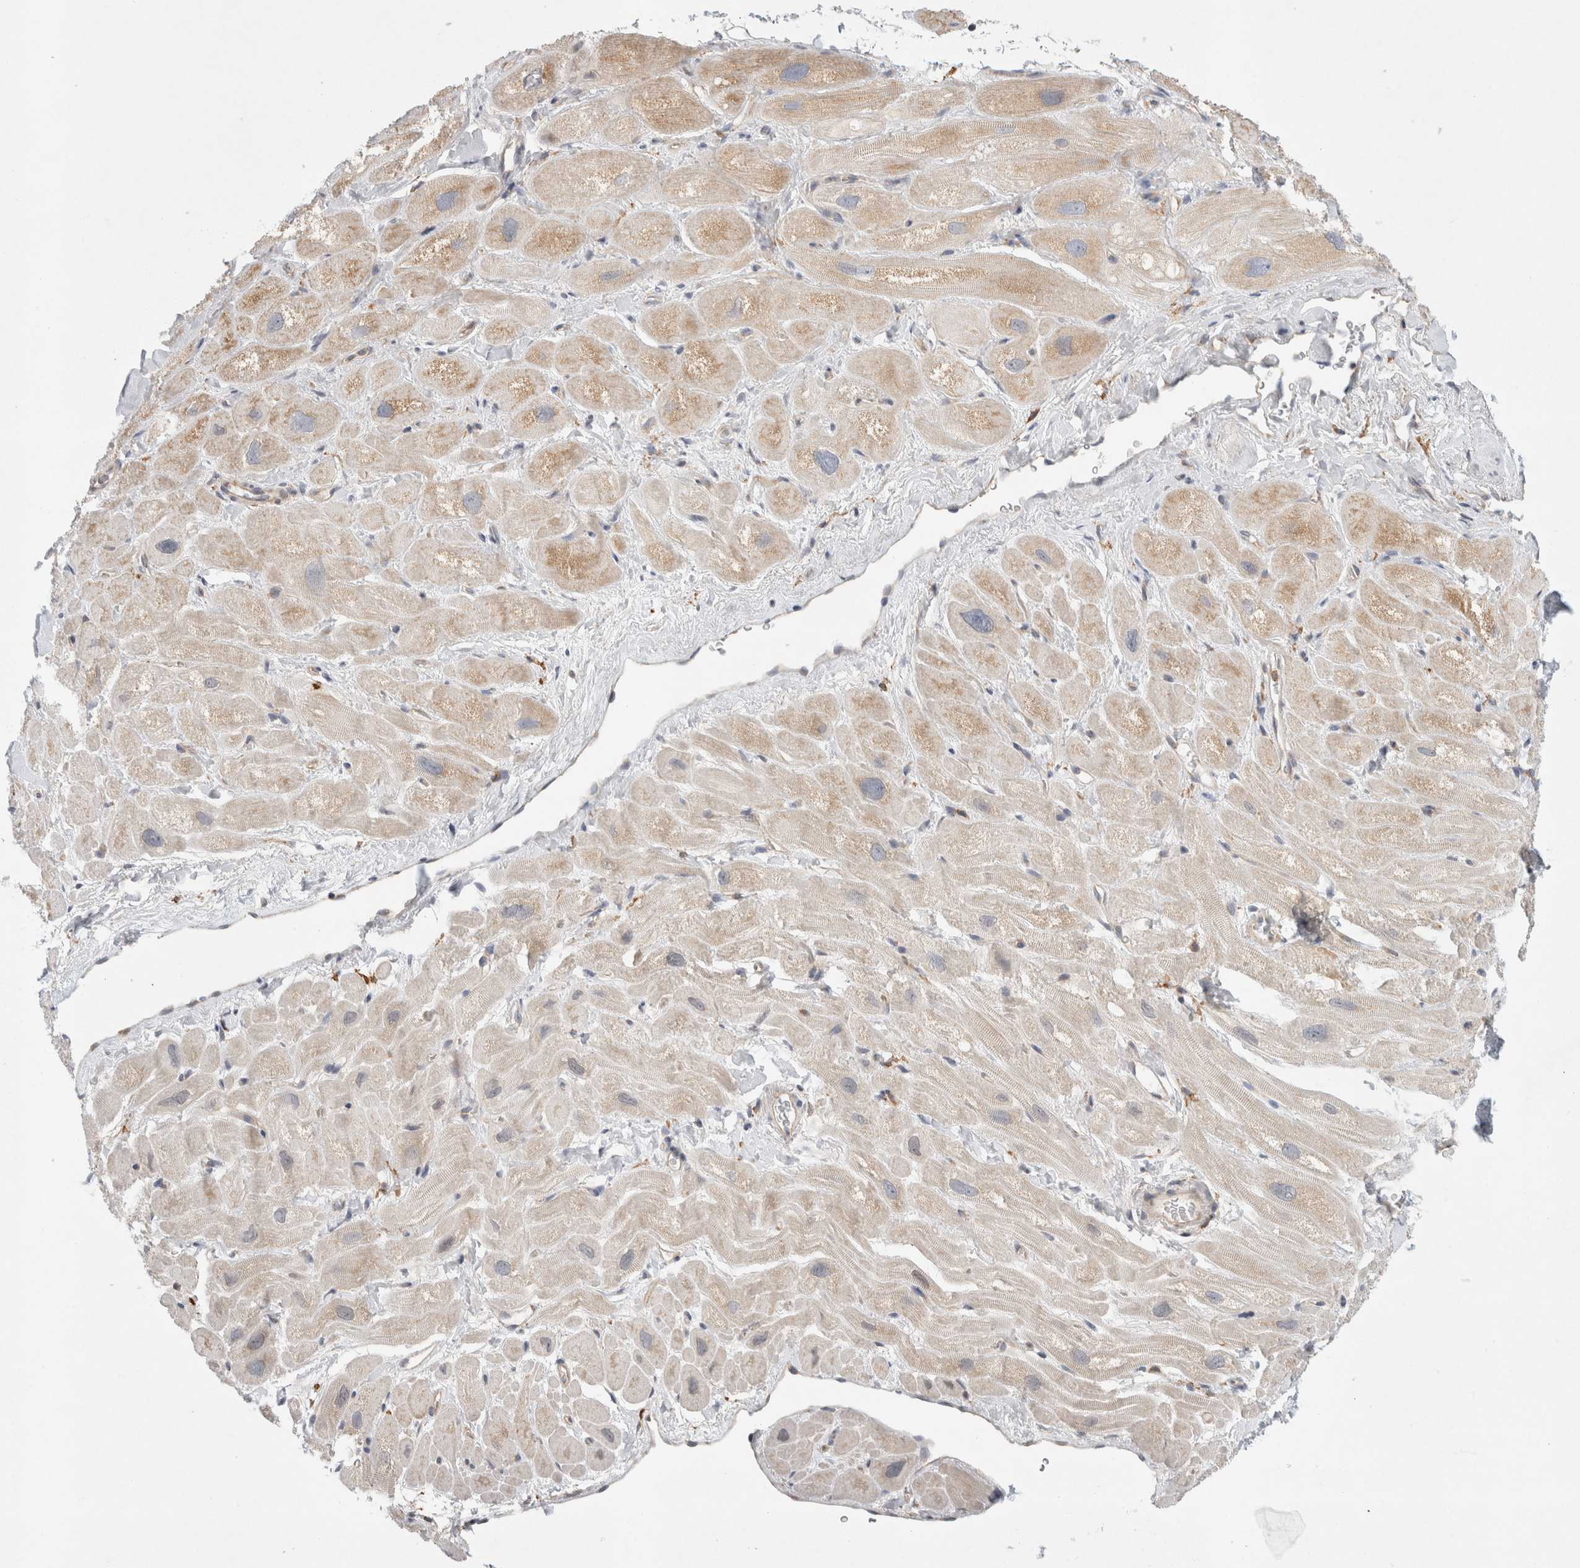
{"staining": {"intensity": "weak", "quantity": "<25%", "location": "cytoplasmic/membranous"}, "tissue": "heart muscle", "cell_type": "Cardiomyocytes", "image_type": "normal", "snomed": [{"axis": "morphology", "description": "Normal tissue, NOS"}, {"axis": "topography", "description": "Heart"}], "caption": "High power microscopy histopathology image of an immunohistochemistry image of normal heart muscle, revealing no significant positivity in cardiomyocytes.", "gene": "CDCA7L", "patient": {"sex": "male", "age": 49}}